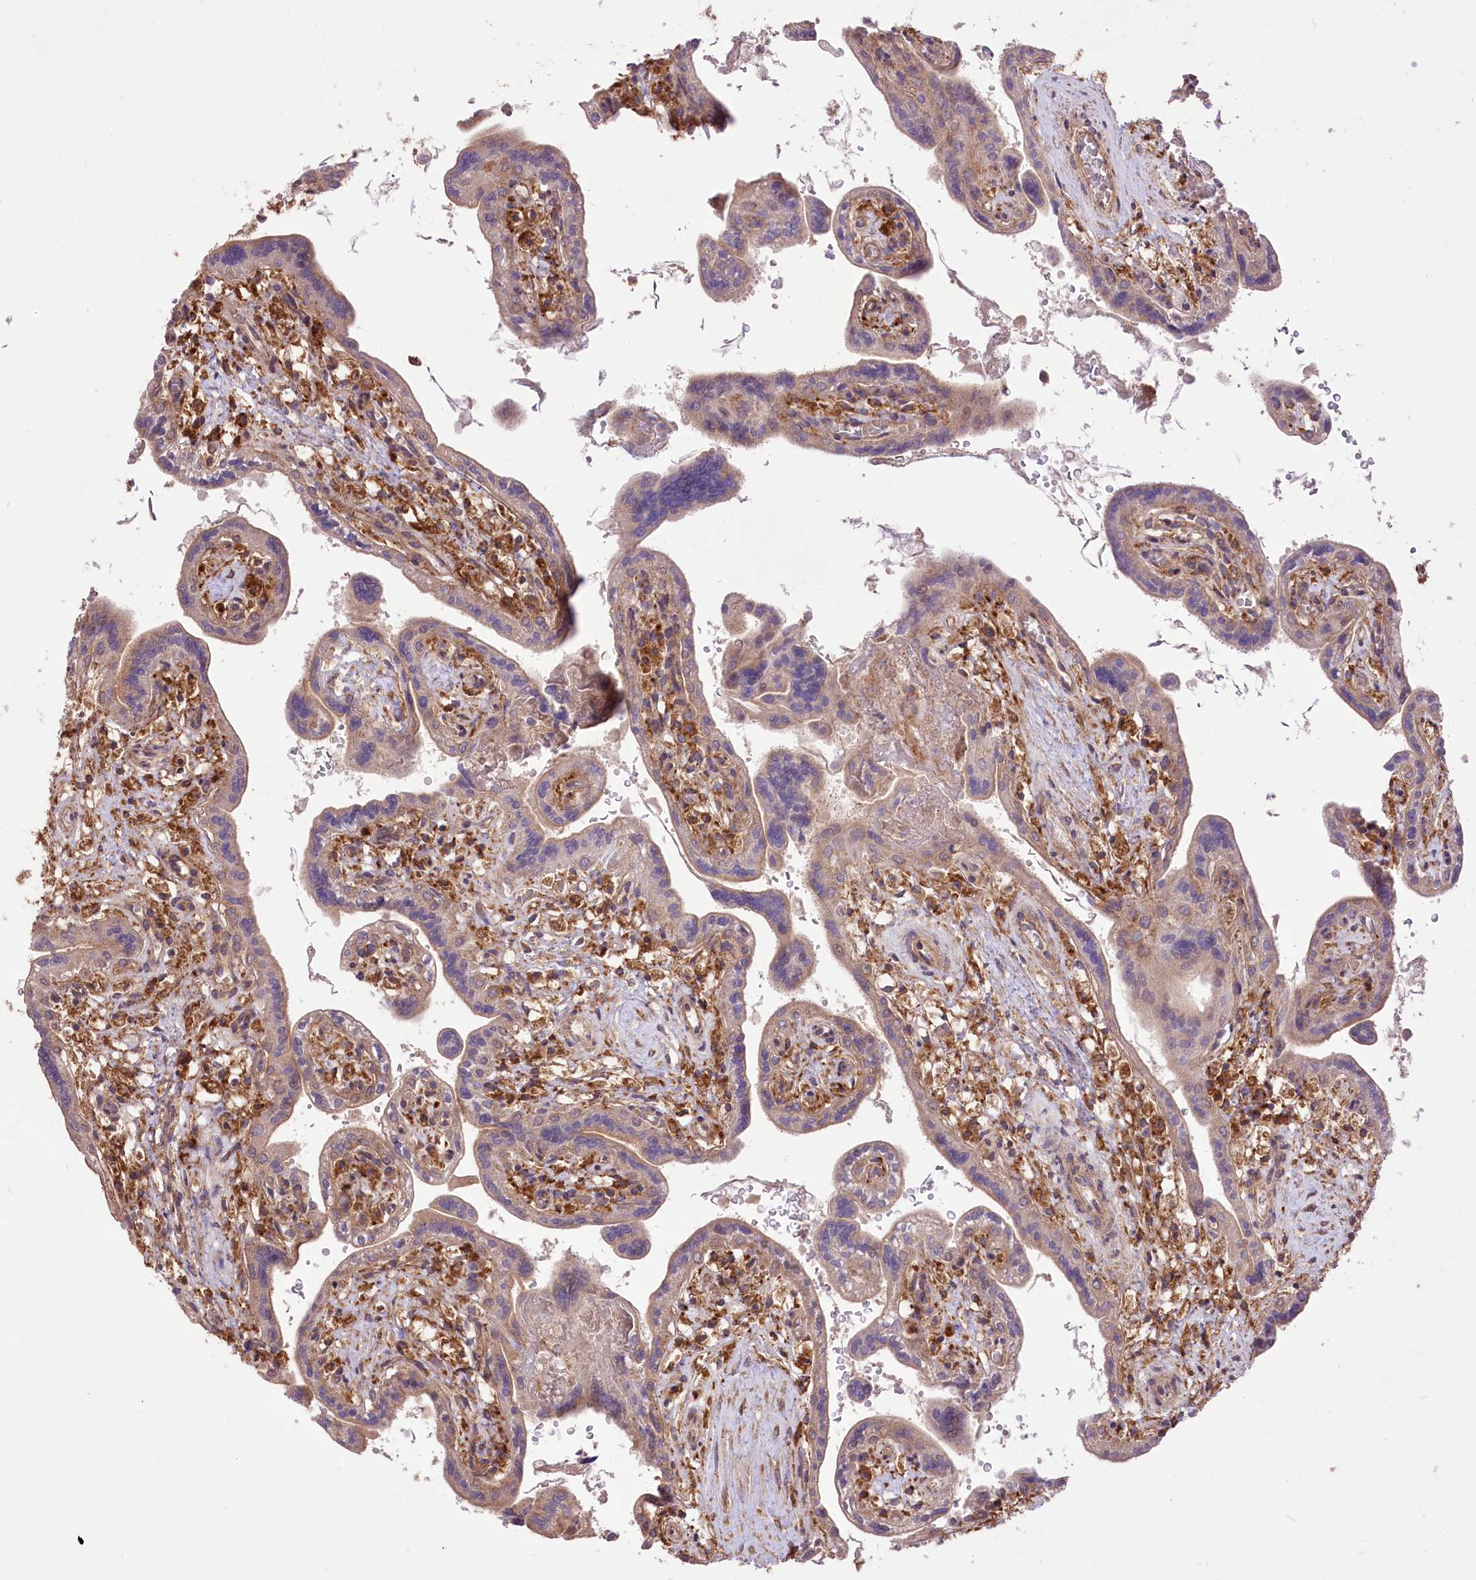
{"staining": {"intensity": "moderate", "quantity": "25%-75%", "location": "cytoplasmic/membranous"}, "tissue": "placenta", "cell_type": "Trophoblastic cells", "image_type": "normal", "snomed": [{"axis": "morphology", "description": "Normal tissue, NOS"}, {"axis": "topography", "description": "Placenta"}], "caption": "Placenta was stained to show a protein in brown. There is medium levels of moderate cytoplasmic/membranous positivity in approximately 25%-75% of trophoblastic cells. (DAB (3,3'-diaminobenzidine) = brown stain, brightfield microscopy at high magnification).", "gene": "XYLB", "patient": {"sex": "female", "age": 37}}